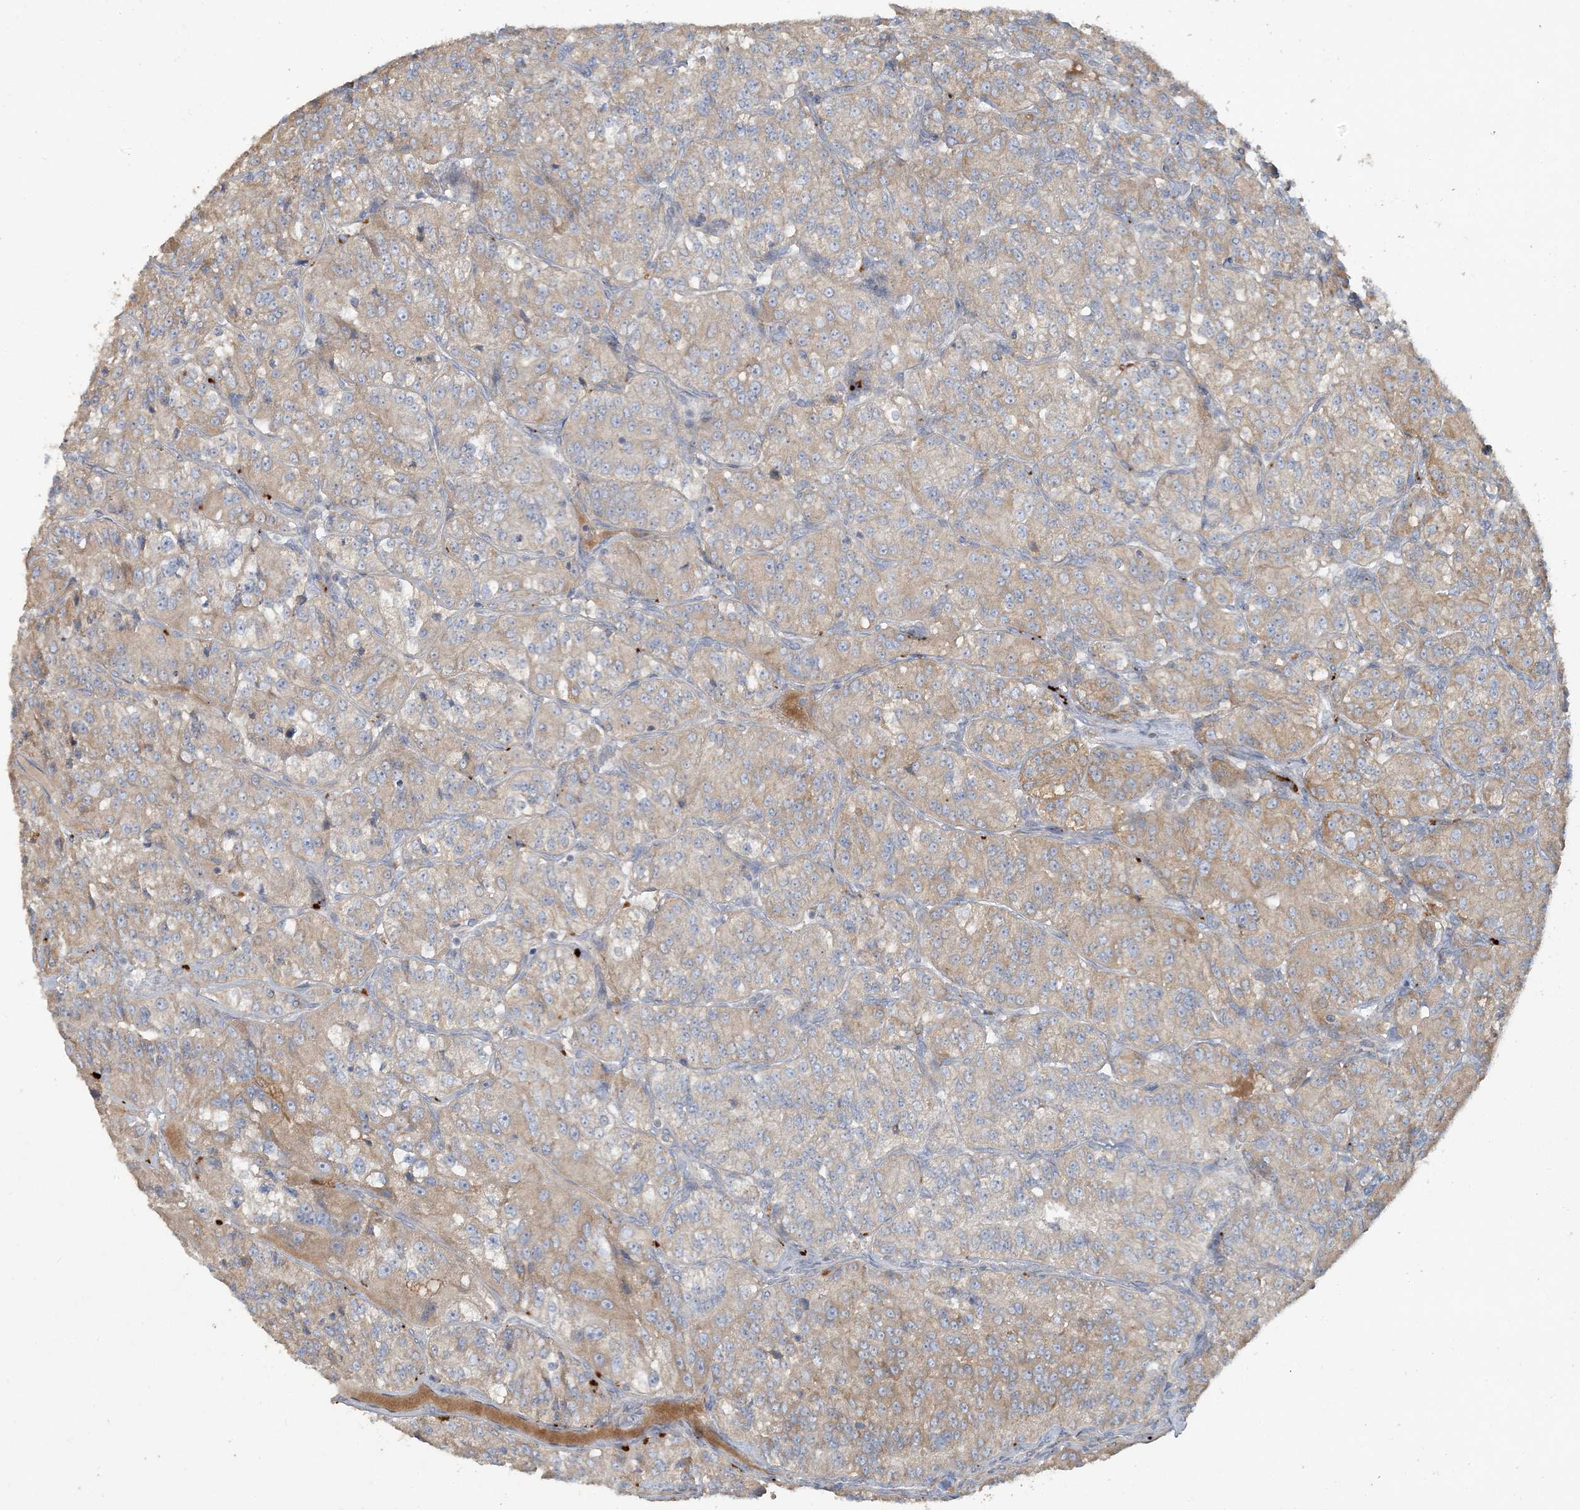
{"staining": {"intensity": "moderate", "quantity": "25%-75%", "location": "cytoplasmic/membranous"}, "tissue": "renal cancer", "cell_type": "Tumor cells", "image_type": "cancer", "snomed": [{"axis": "morphology", "description": "Adenocarcinoma, NOS"}, {"axis": "topography", "description": "Kidney"}], "caption": "Human adenocarcinoma (renal) stained for a protein (brown) demonstrates moderate cytoplasmic/membranous positive positivity in about 25%-75% of tumor cells.", "gene": "LTN1", "patient": {"sex": "female", "age": 63}}